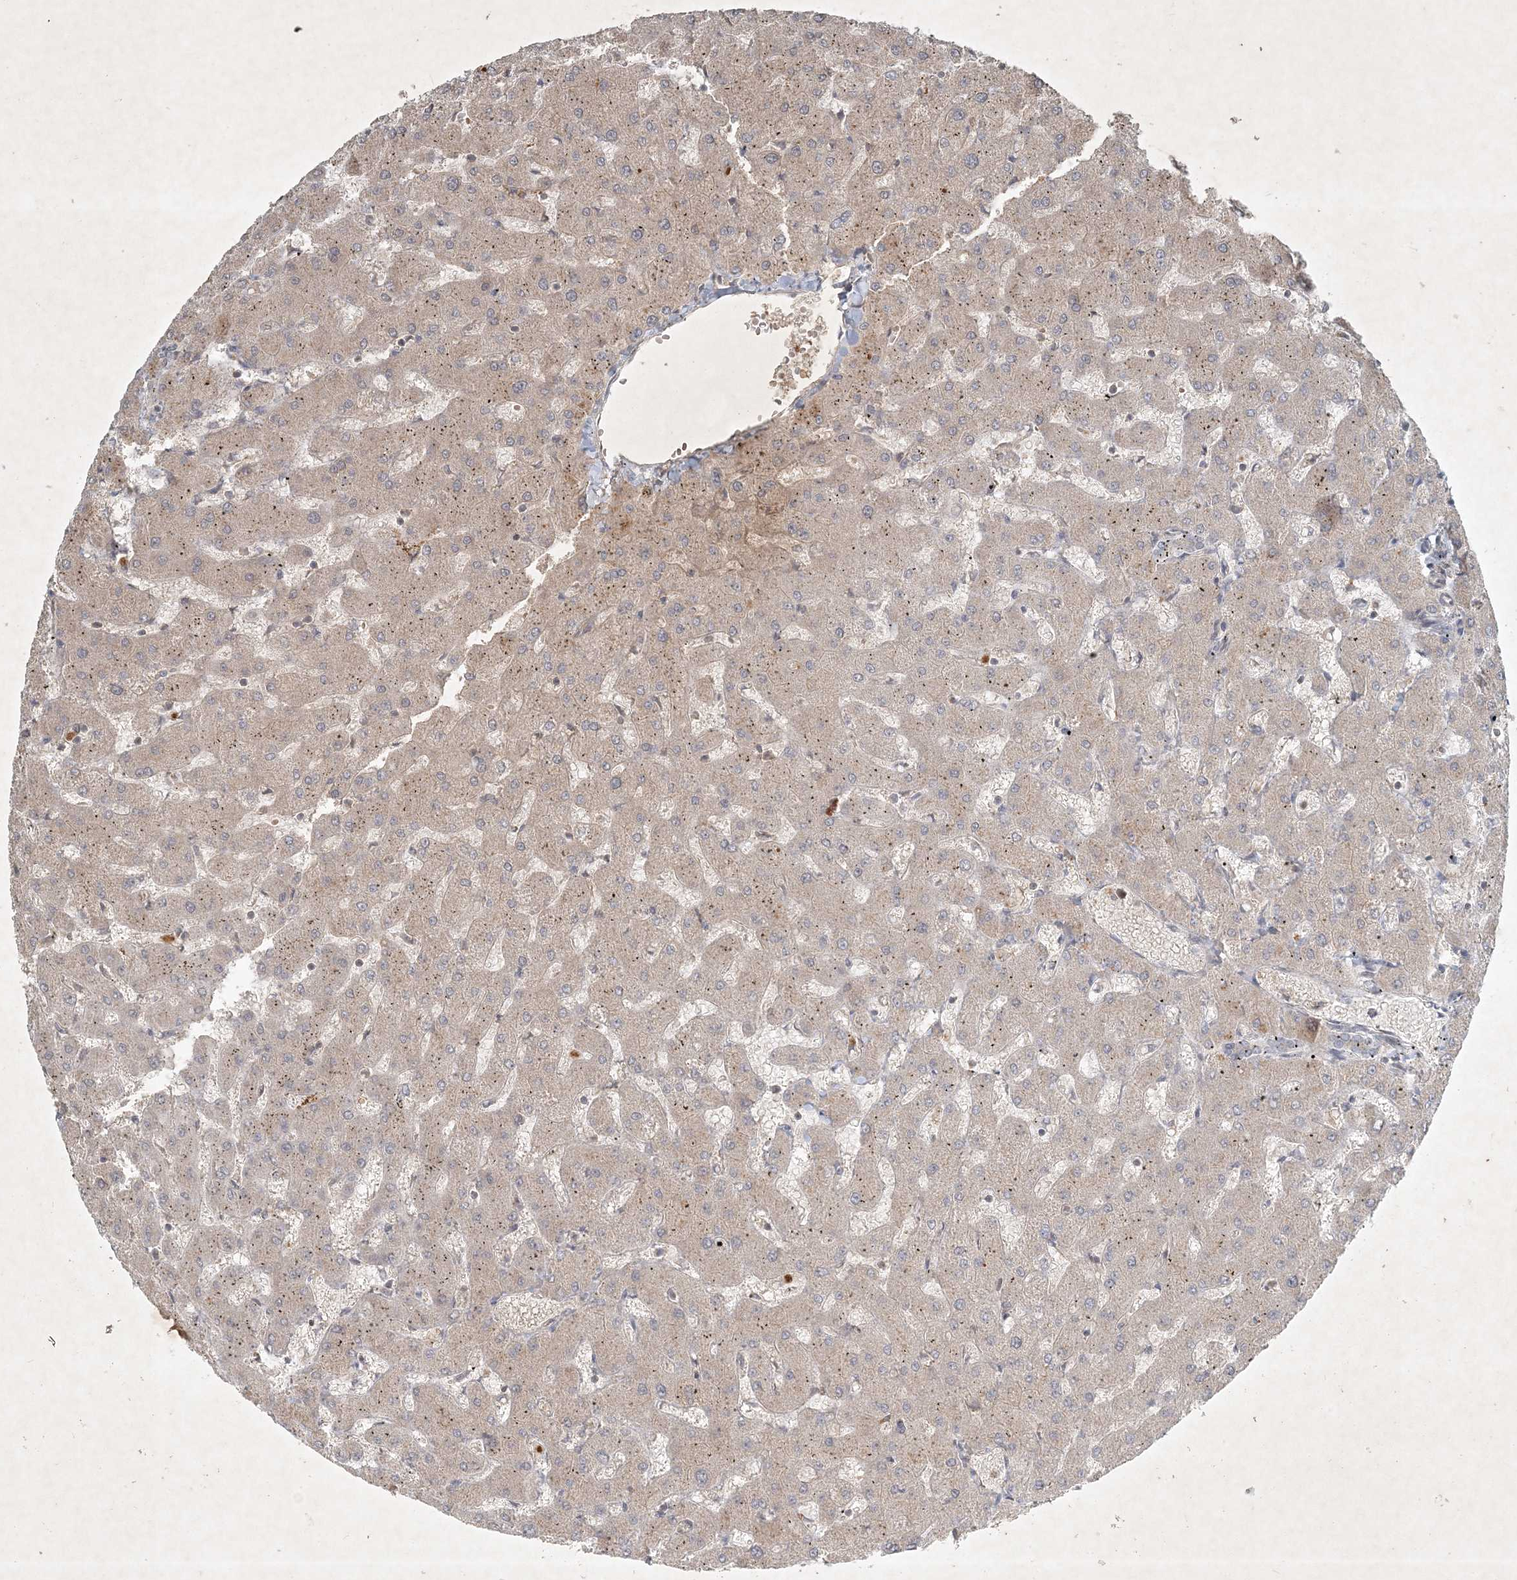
{"staining": {"intensity": "negative", "quantity": "none", "location": "none"}, "tissue": "liver", "cell_type": "Cholangiocytes", "image_type": "normal", "snomed": [{"axis": "morphology", "description": "Normal tissue, NOS"}, {"axis": "topography", "description": "Liver"}], "caption": "An image of liver stained for a protein demonstrates no brown staining in cholangiocytes. Nuclei are stained in blue.", "gene": "TNFAIP6", "patient": {"sex": "female", "age": 63}}